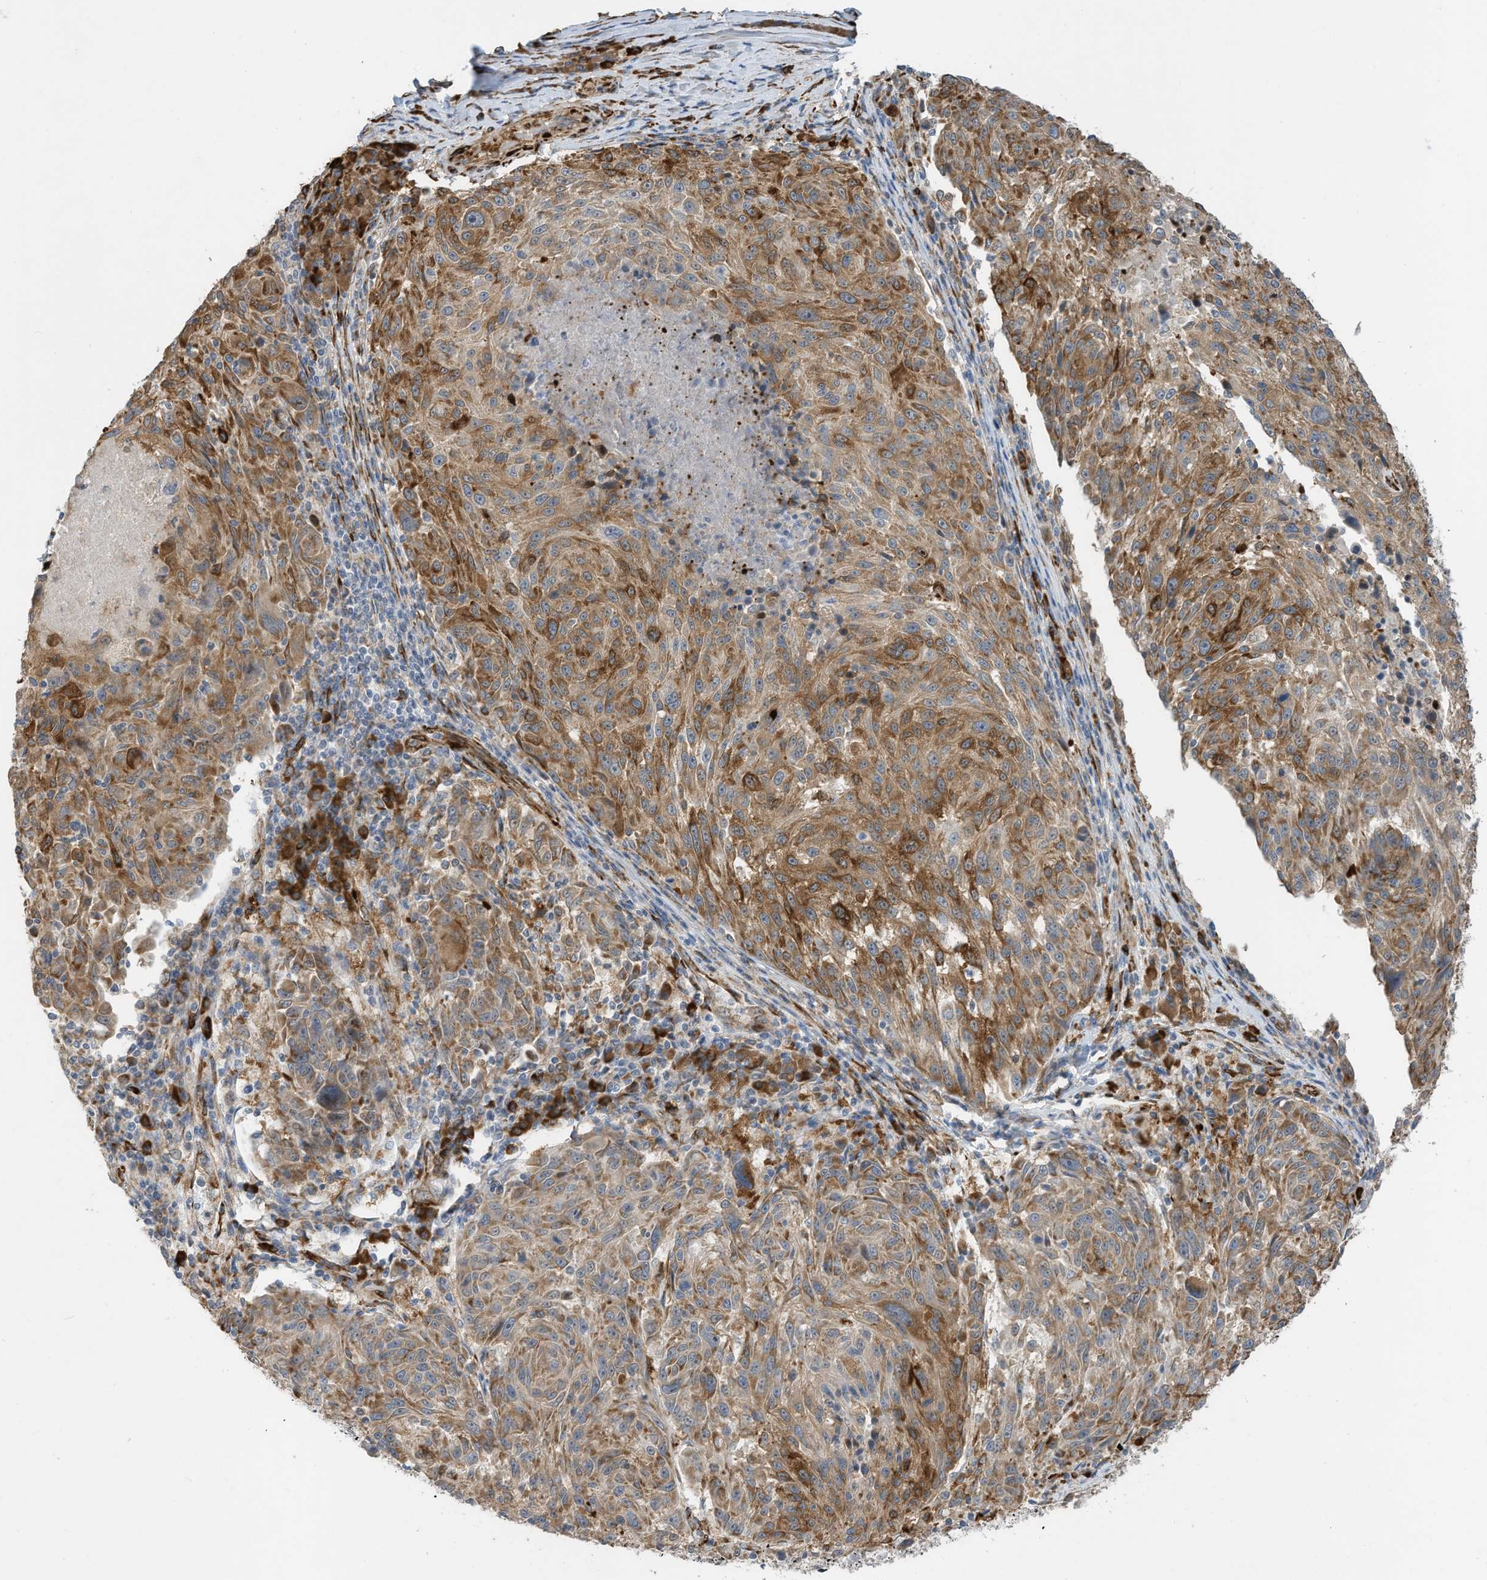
{"staining": {"intensity": "moderate", "quantity": ">75%", "location": "cytoplasmic/membranous"}, "tissue": "melanoma", "cell_type": "Tumor cells", "image_type": "cancer", "snomed": [{"axis": "morphology", "description": "Malignant melanoma, NOS"}, {"axis": "topography", "description": "Skin"}], "caption": "Malignant melanoma stained with a brown dye exhibits moderate cytoplasmic/membranous positive staining in approximately >75% of tumor cells.", "gene": "ZBTB45", "patient": {"sex": "male", "age": 53}}